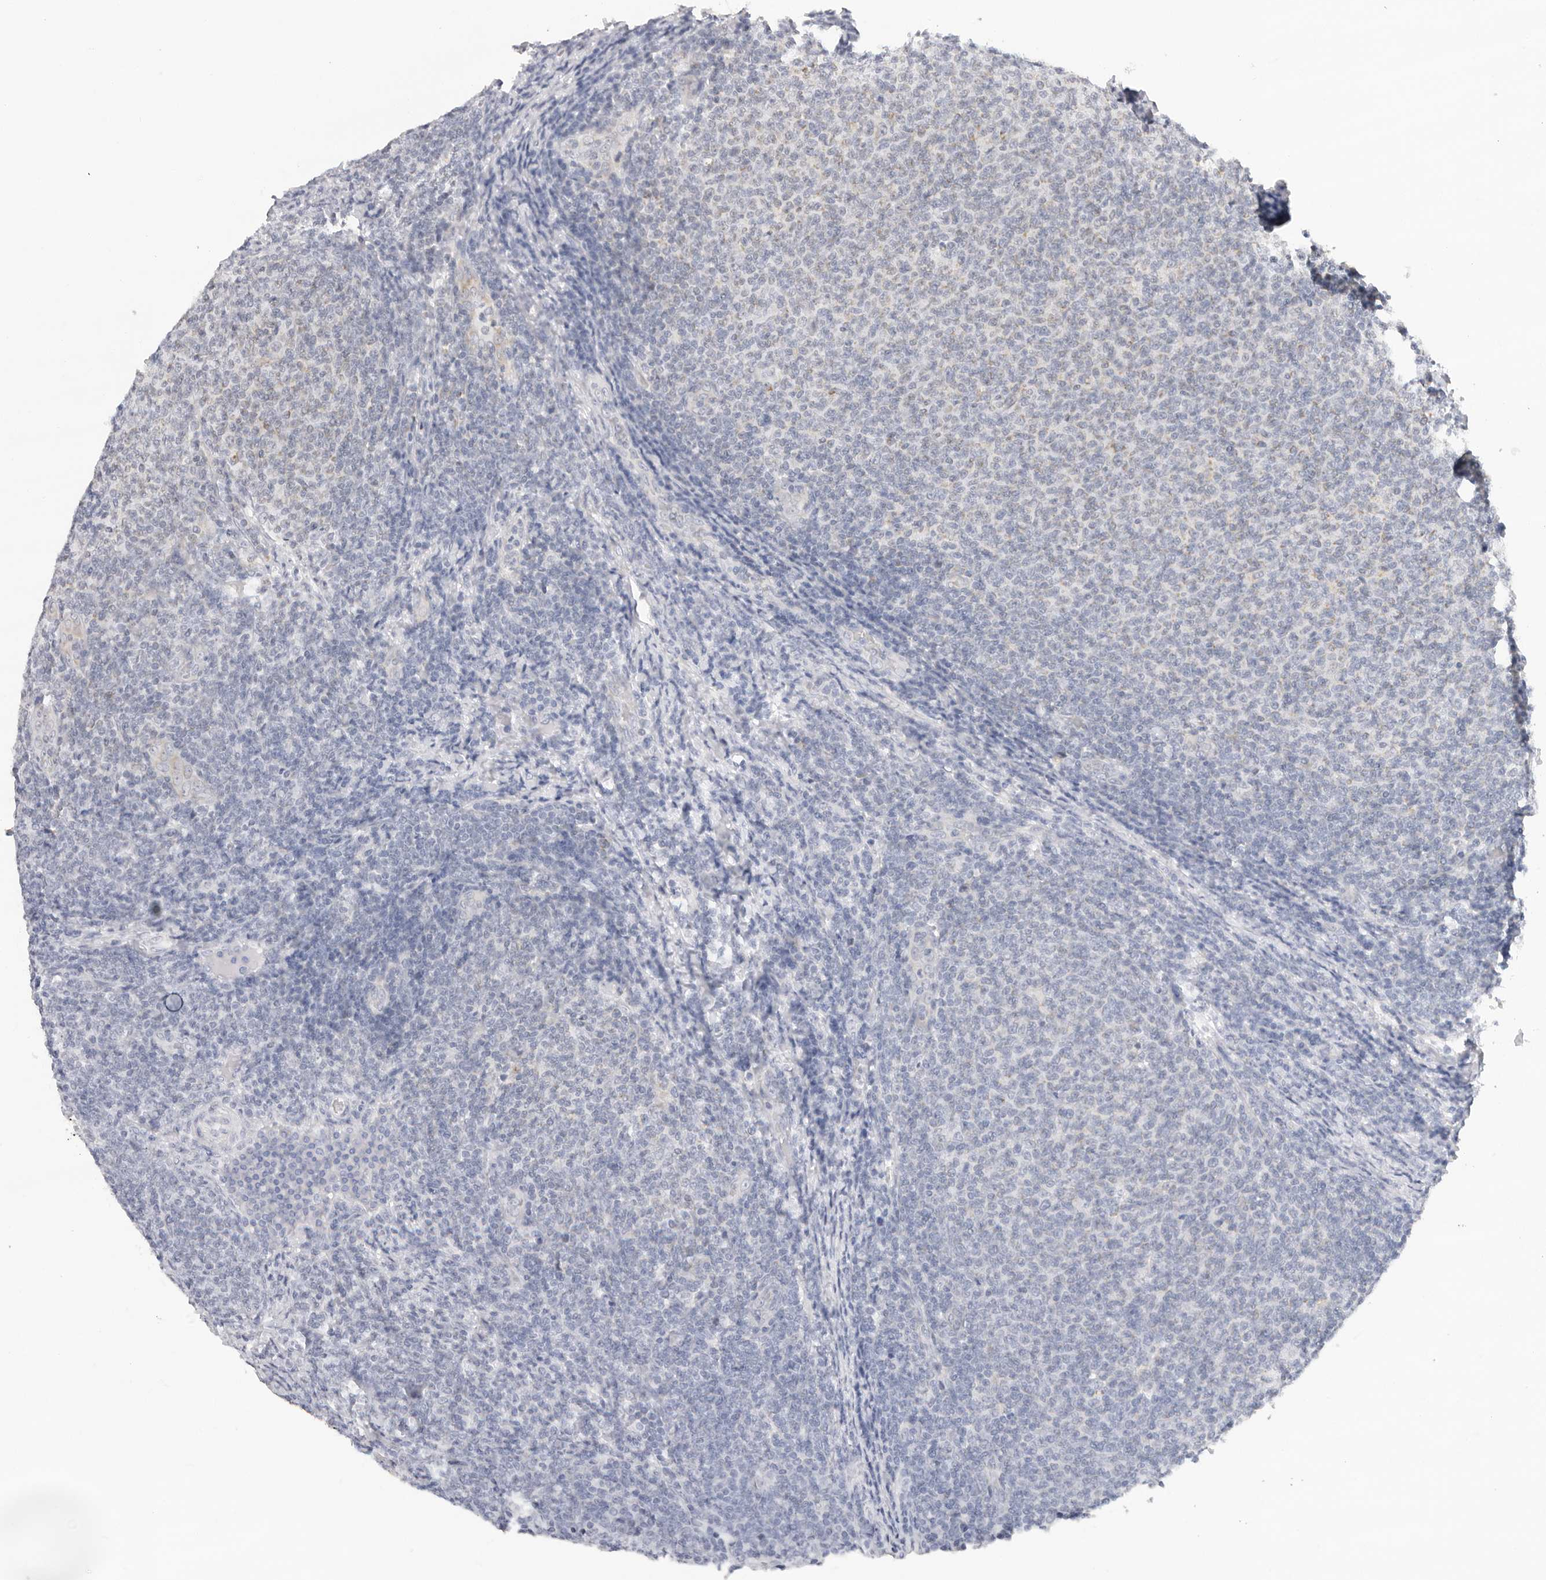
{"staining": {"intensity": "negative", "quantity": "none", "location": "none"}, "tissue": "lymphoma", "cell_type": "Tumor cells", "image_type": "cancer", "snomed": [{"axis": "morphology", "description": "Malignant lymphoma, non-Hodgkin's type, Low grade"}, {"axis": "topography", "description": "Lymph node"}], "caption": "A high-resolution micrograph shows IHC staining of lymphoma, which displays no significant staining in tumor cells.", "gene": "CIART", "patient": {"sex": "male", "age": 66}}